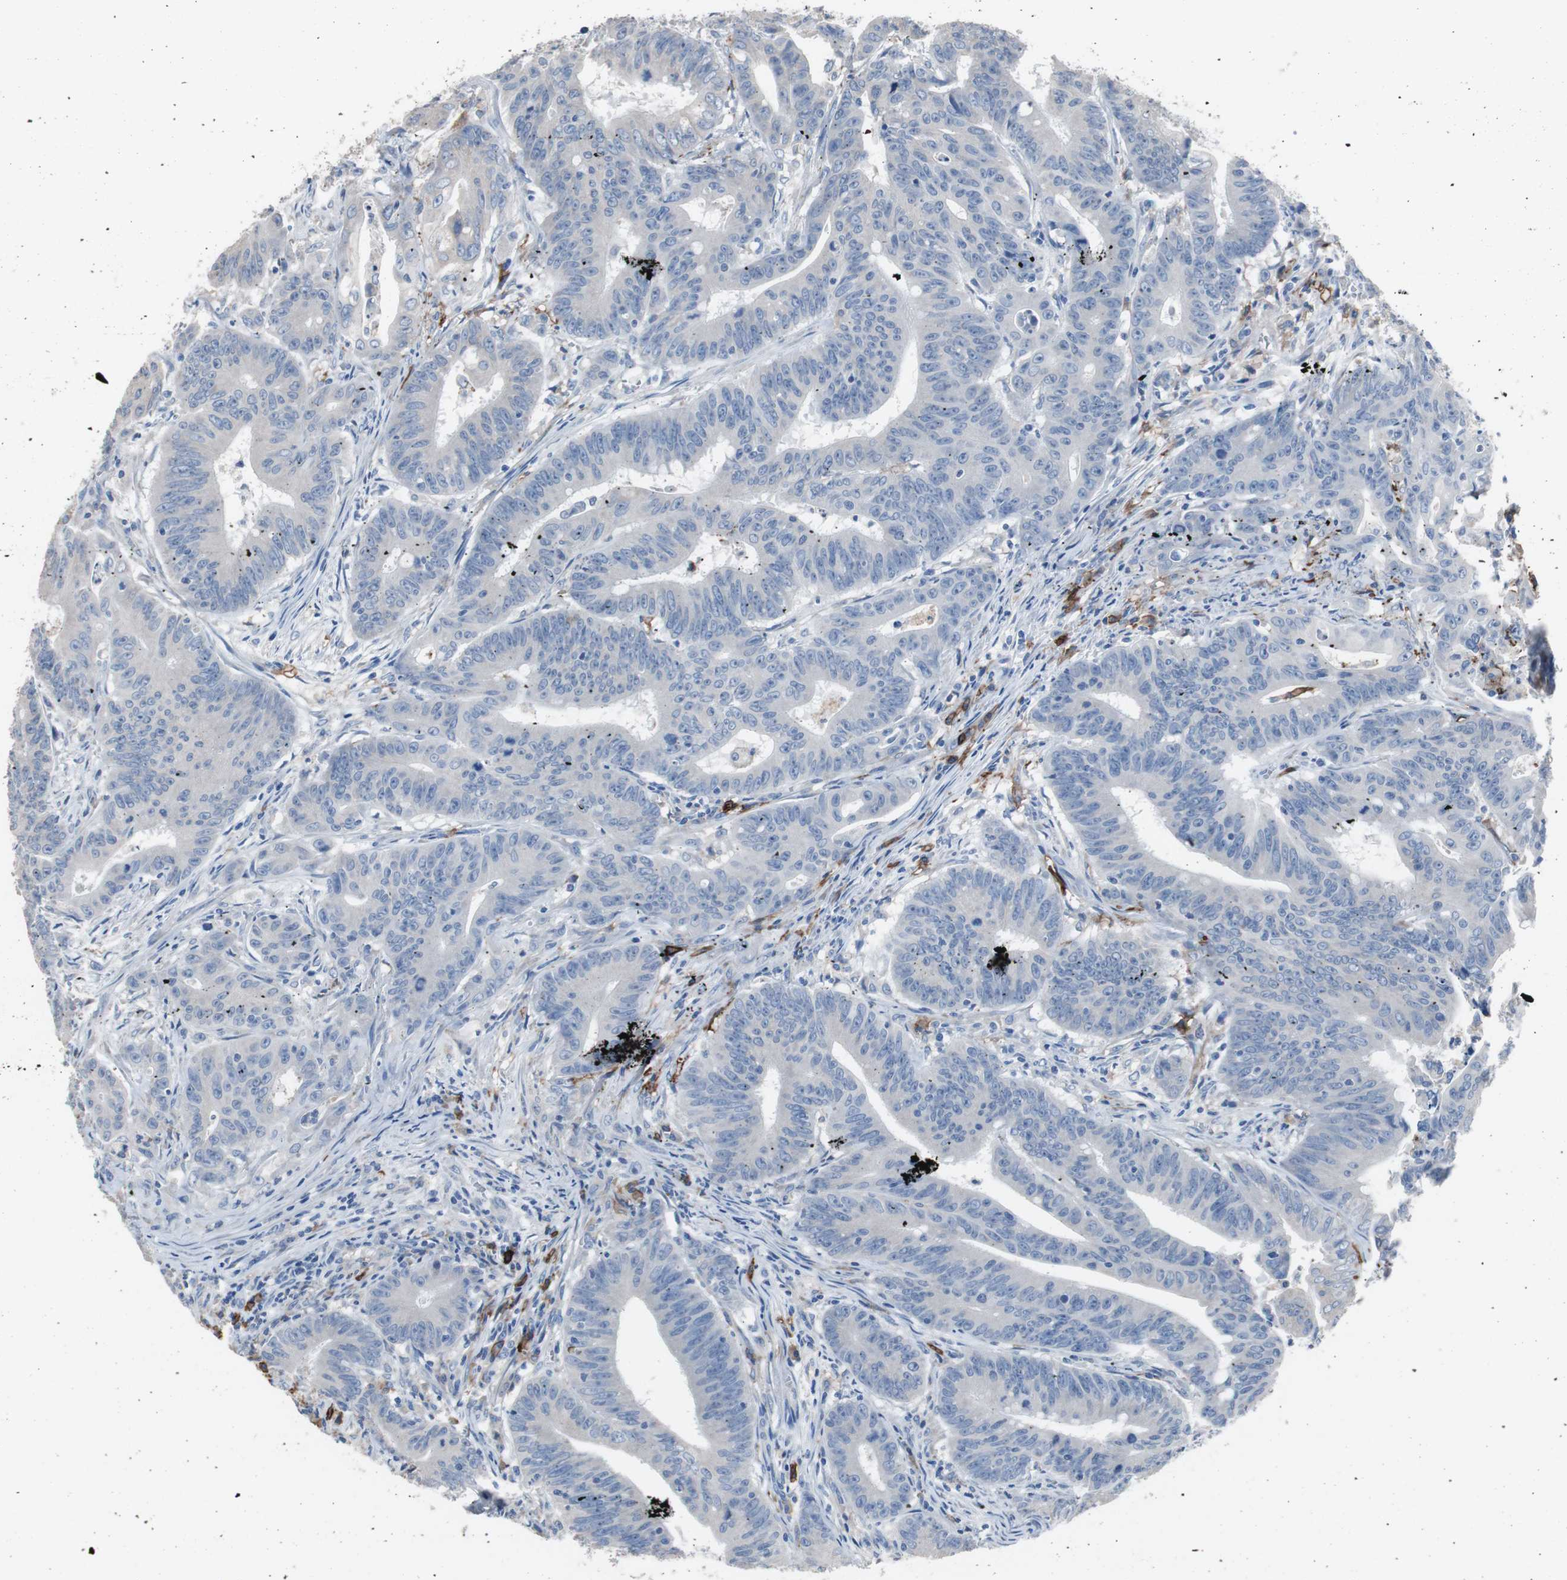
{"staining": {"intensity": "negative", "quantity": "none", "location": "none"}, "tissue": "colorectal cancer", "cell_type": "Tumor cells", "image_type": "cancer", "snomed": [{"axis": "morphology", "description": "Adenocarcinoma, NOS"}, {"axis": "topography", "description": "Colon"}], "caption": "IHC histopathology image of neoplastic tissue: colorectal adenocarcinoma stained with DAB displays no significant protein staining in tumor cells.", "gene": "FCGR2B", "patient": {"sex": "male", "age": 45}}